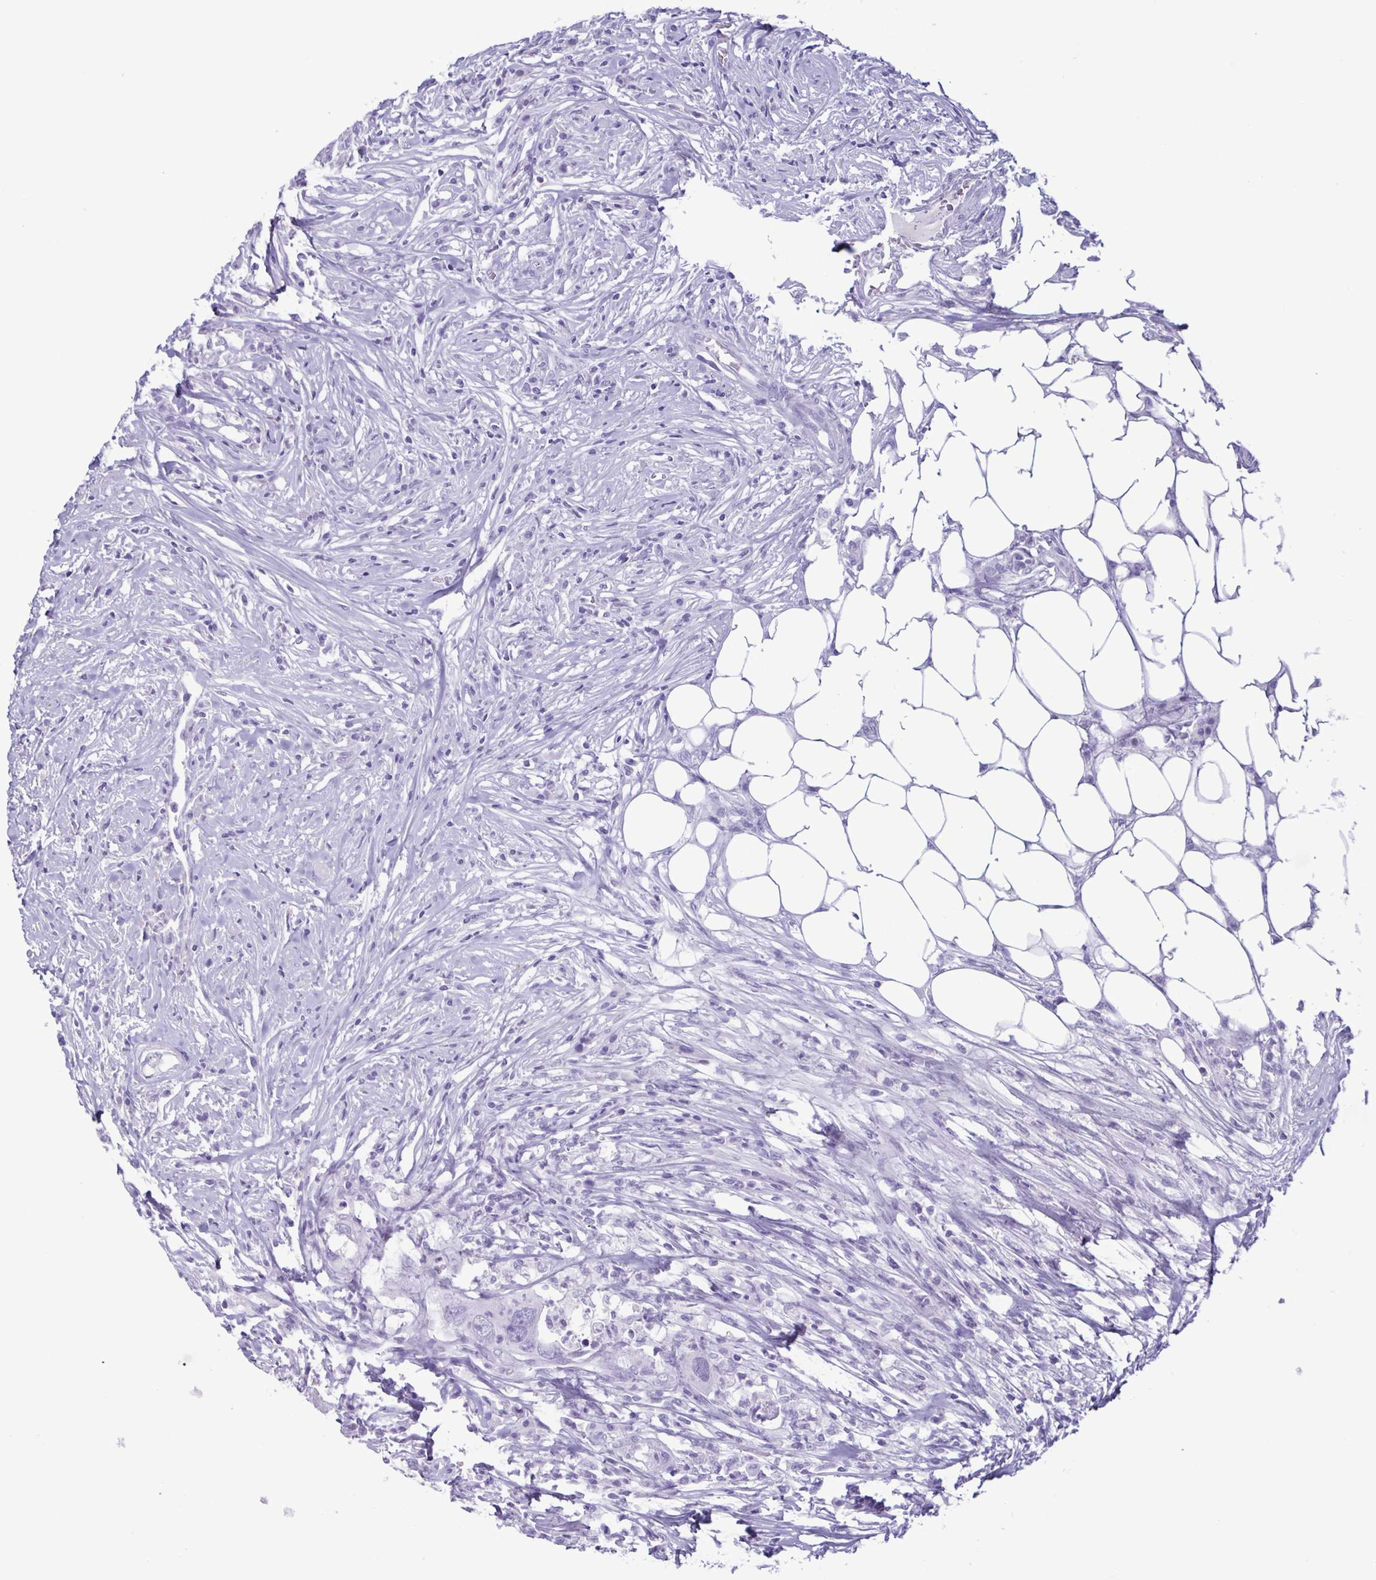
{"staining": {"intensity": "negative", "quantity": "none", "location": "none"}, "tissue": "colorectal cancer", "cell_type": "Tumor cells", "image_type": "cancer", "snomed": [{"axis": "morphology", "description": "Adenocarcinoma, NOS"}, {"axis": "topography", "description": "Colon"}], "caption": "Tumor cells show no significant protein positivity in colorectal adenocarcinoma. The staining was performed using DAB (3,3'-diaminobenzidine) to visualize the protein expression in brown, while the nuclei were stained in blue with hematoxylin (Magnification: 20x).", "gene": "LTF", "patient": {"sex": "male", "age": 71}}